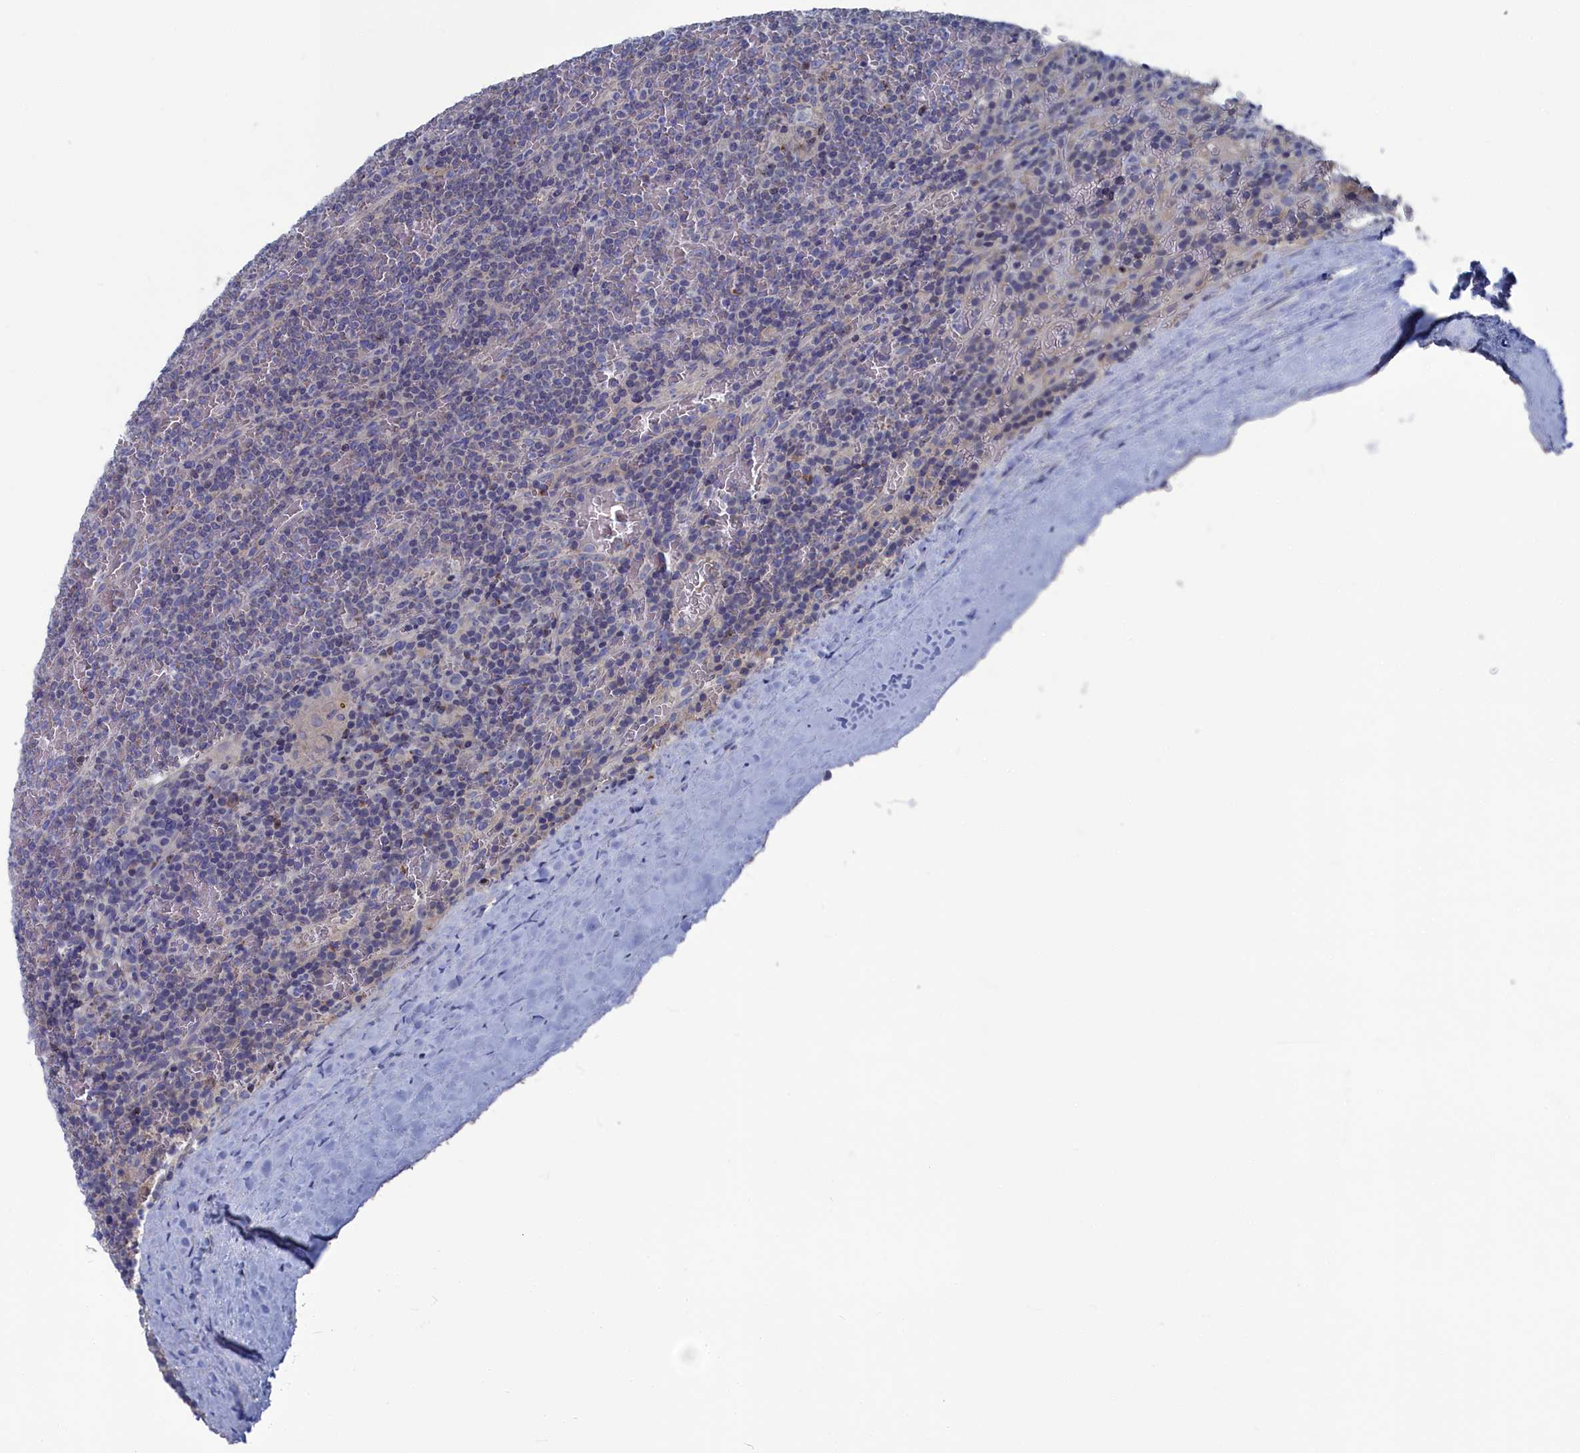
{"staining": {"intensity": "negative", "quantity": "none", "location": "none"}, "tissue": "lymphoma", "cell_type": "Tumor cells", "image_type": "cancer", "snomed": [{"axis": "morphology", "description": "Malignant lymphoma, non-Hodgkin's type, Low grade"}, {"axis": "topography", "description": "Spleen"}], "caption": "Immunohistochemical staining of lymphoma exhibits no significant staining in tumor cells.", "gene": "CEND1", "patient": {"sex": "female", "age": 19}}